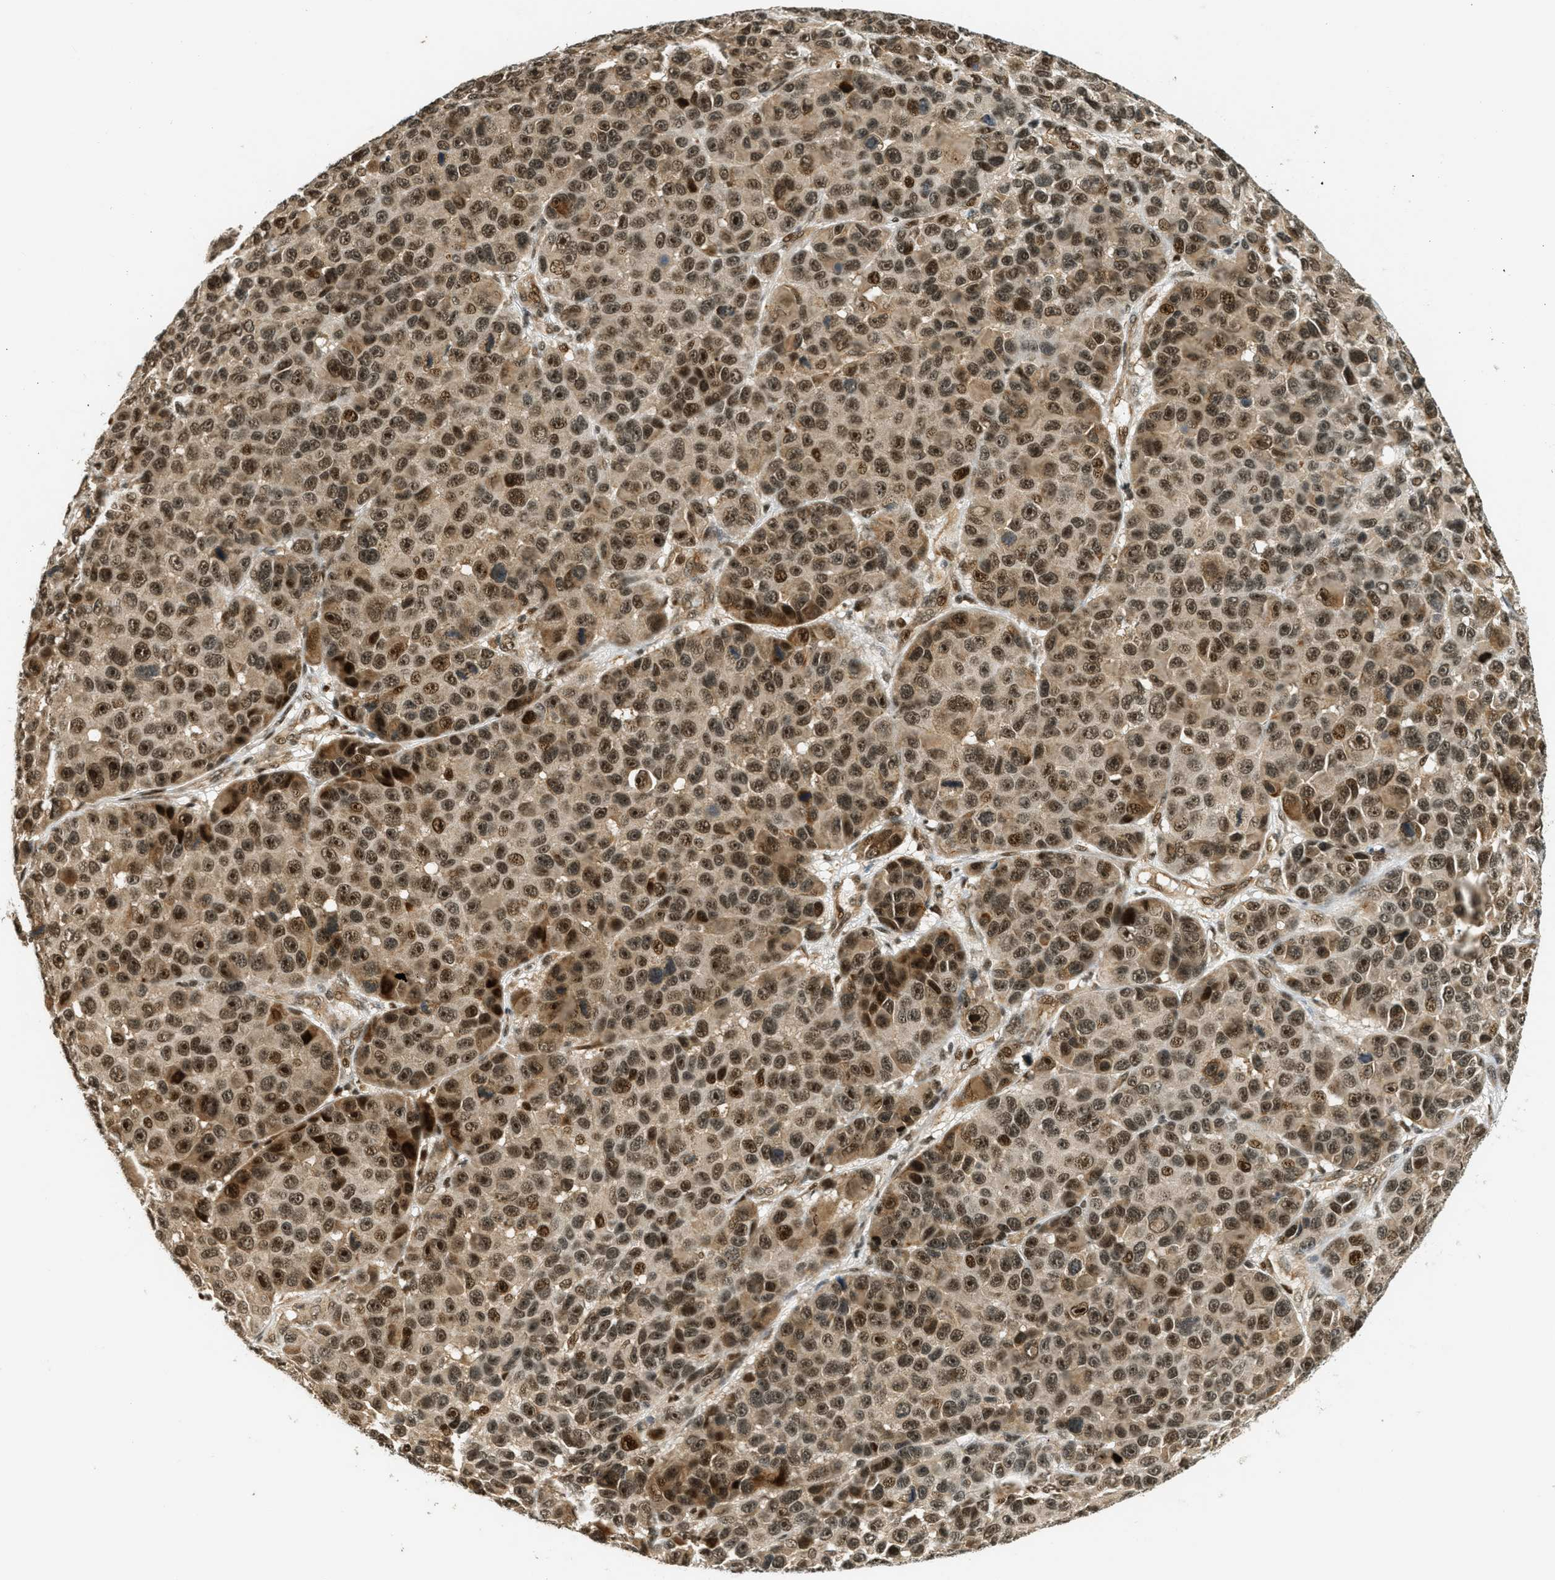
{"staining": {"intensity": "moderate", "quantity": ">75%", "location": "cytoplasmic/membranous,nuclear"}, "tissue": "melanoma", "cell_type": "Tumor cells", "image_type": "cancer", "snomed": [{"axis": "morphology", "description": "Malignant melanoma, NOS"}, {"axis": "topography", "description": "Skin"}], "caption": "Immunohistochemistry (DAB) staining of human malignant melanoma shows moderate cytoplasmic/membranous and nuclear protein positivity in about >75% of tumor cells.", "gene": "FOXM1", "patient": {"sex": "male", "age": 53}}